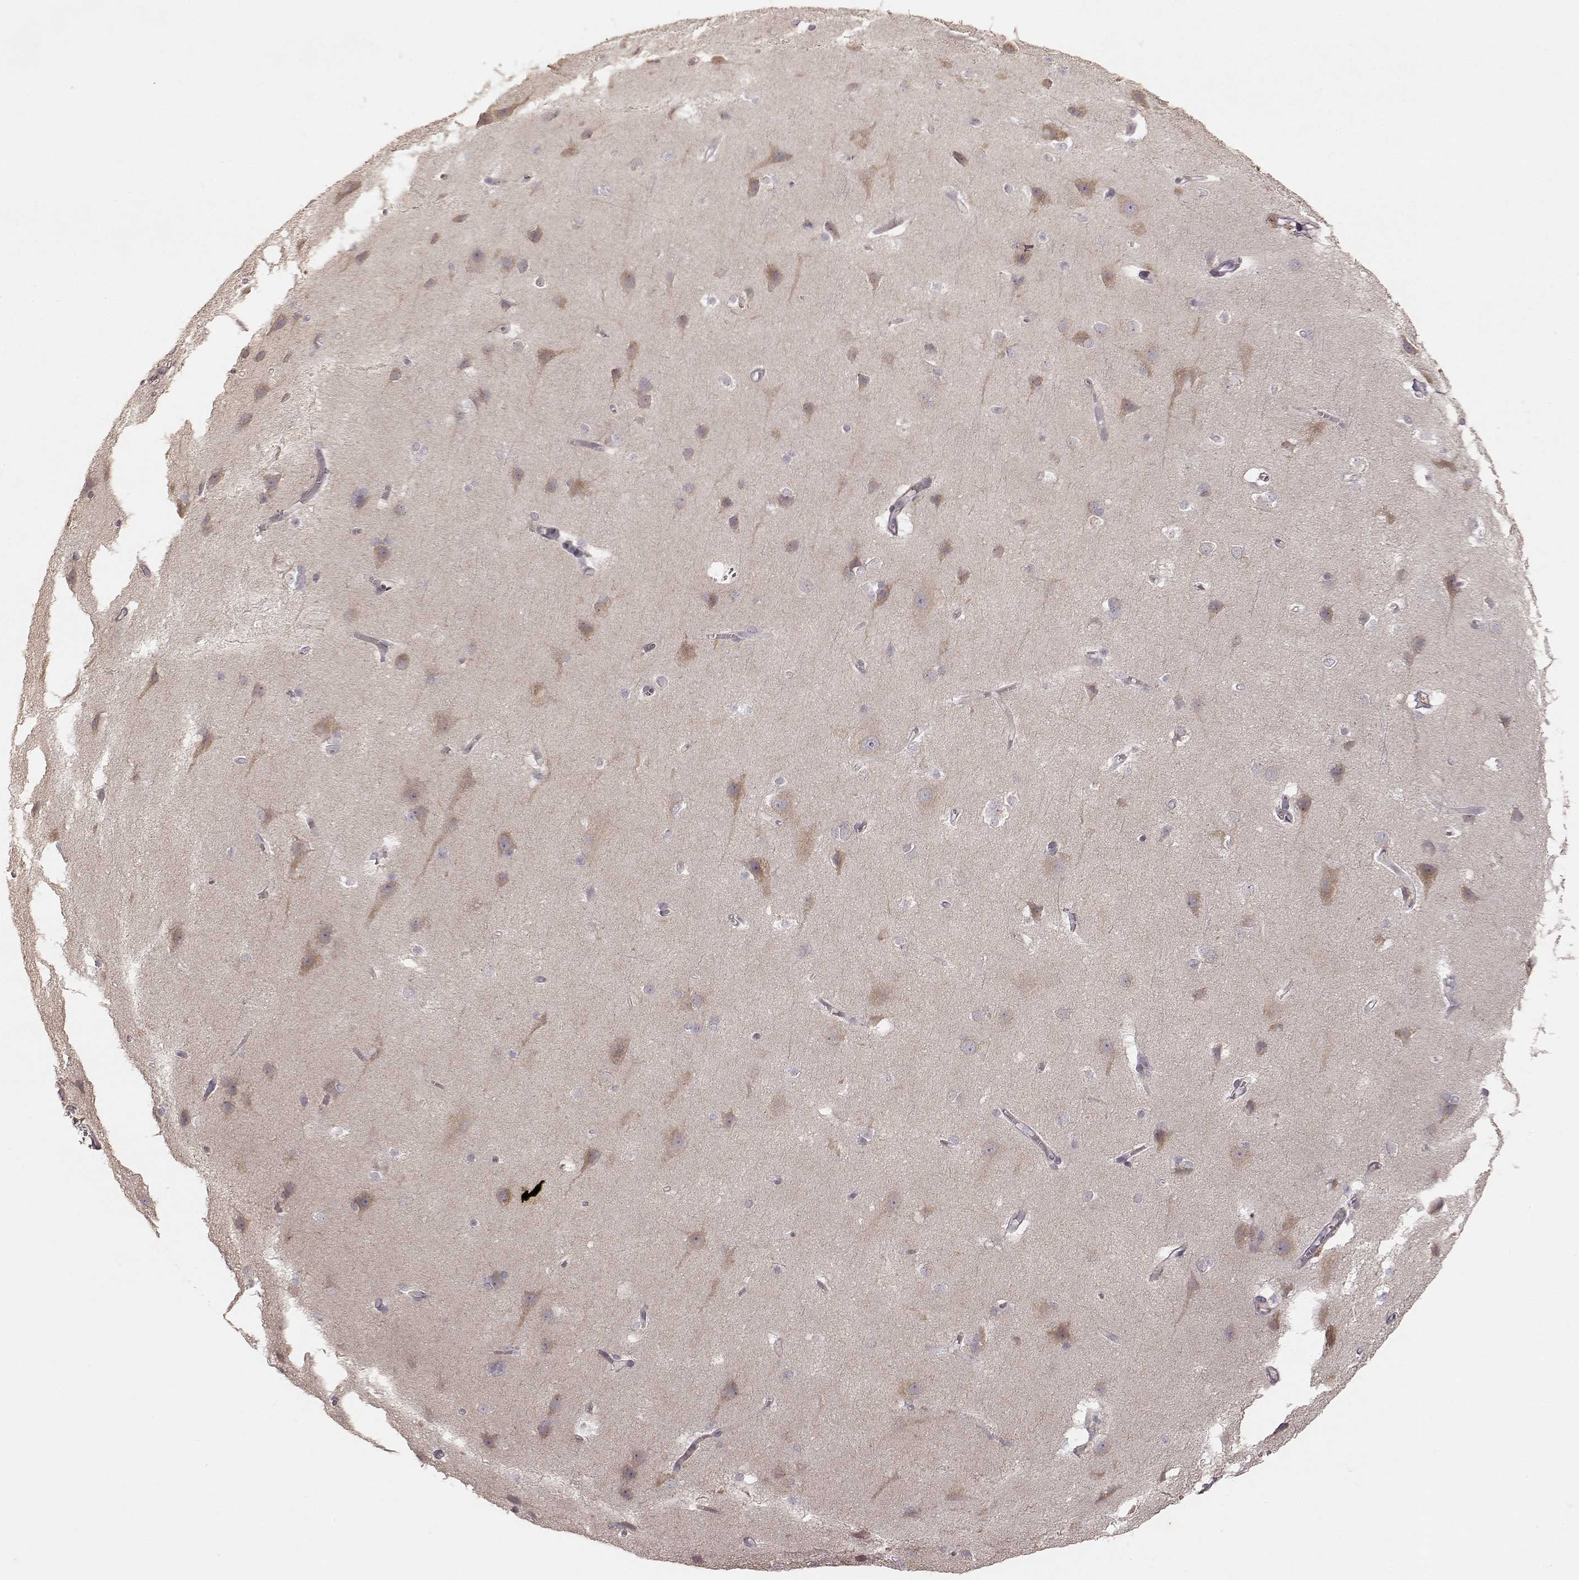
{"staining": {"intensity": "negative", "quantity": "none", "location": "none"}, "tissue": "cerebral cortex", "cell_type": "Endothelial cells", "image_type": "normal", "snomed": [{"axis": "morphology", "description": "Normal tissue, NOS"}, {"axis": "topography", "description": "Cerebral cortex"}], "caption": "An image of cerebral cortex stained for a protein reveals no brown staining in endothelial cells. (Brightfield microscopy of DAB IHC at high magnification).", "gene": "KCNJ9", "patient": {"sex": "male", "age": 37}}